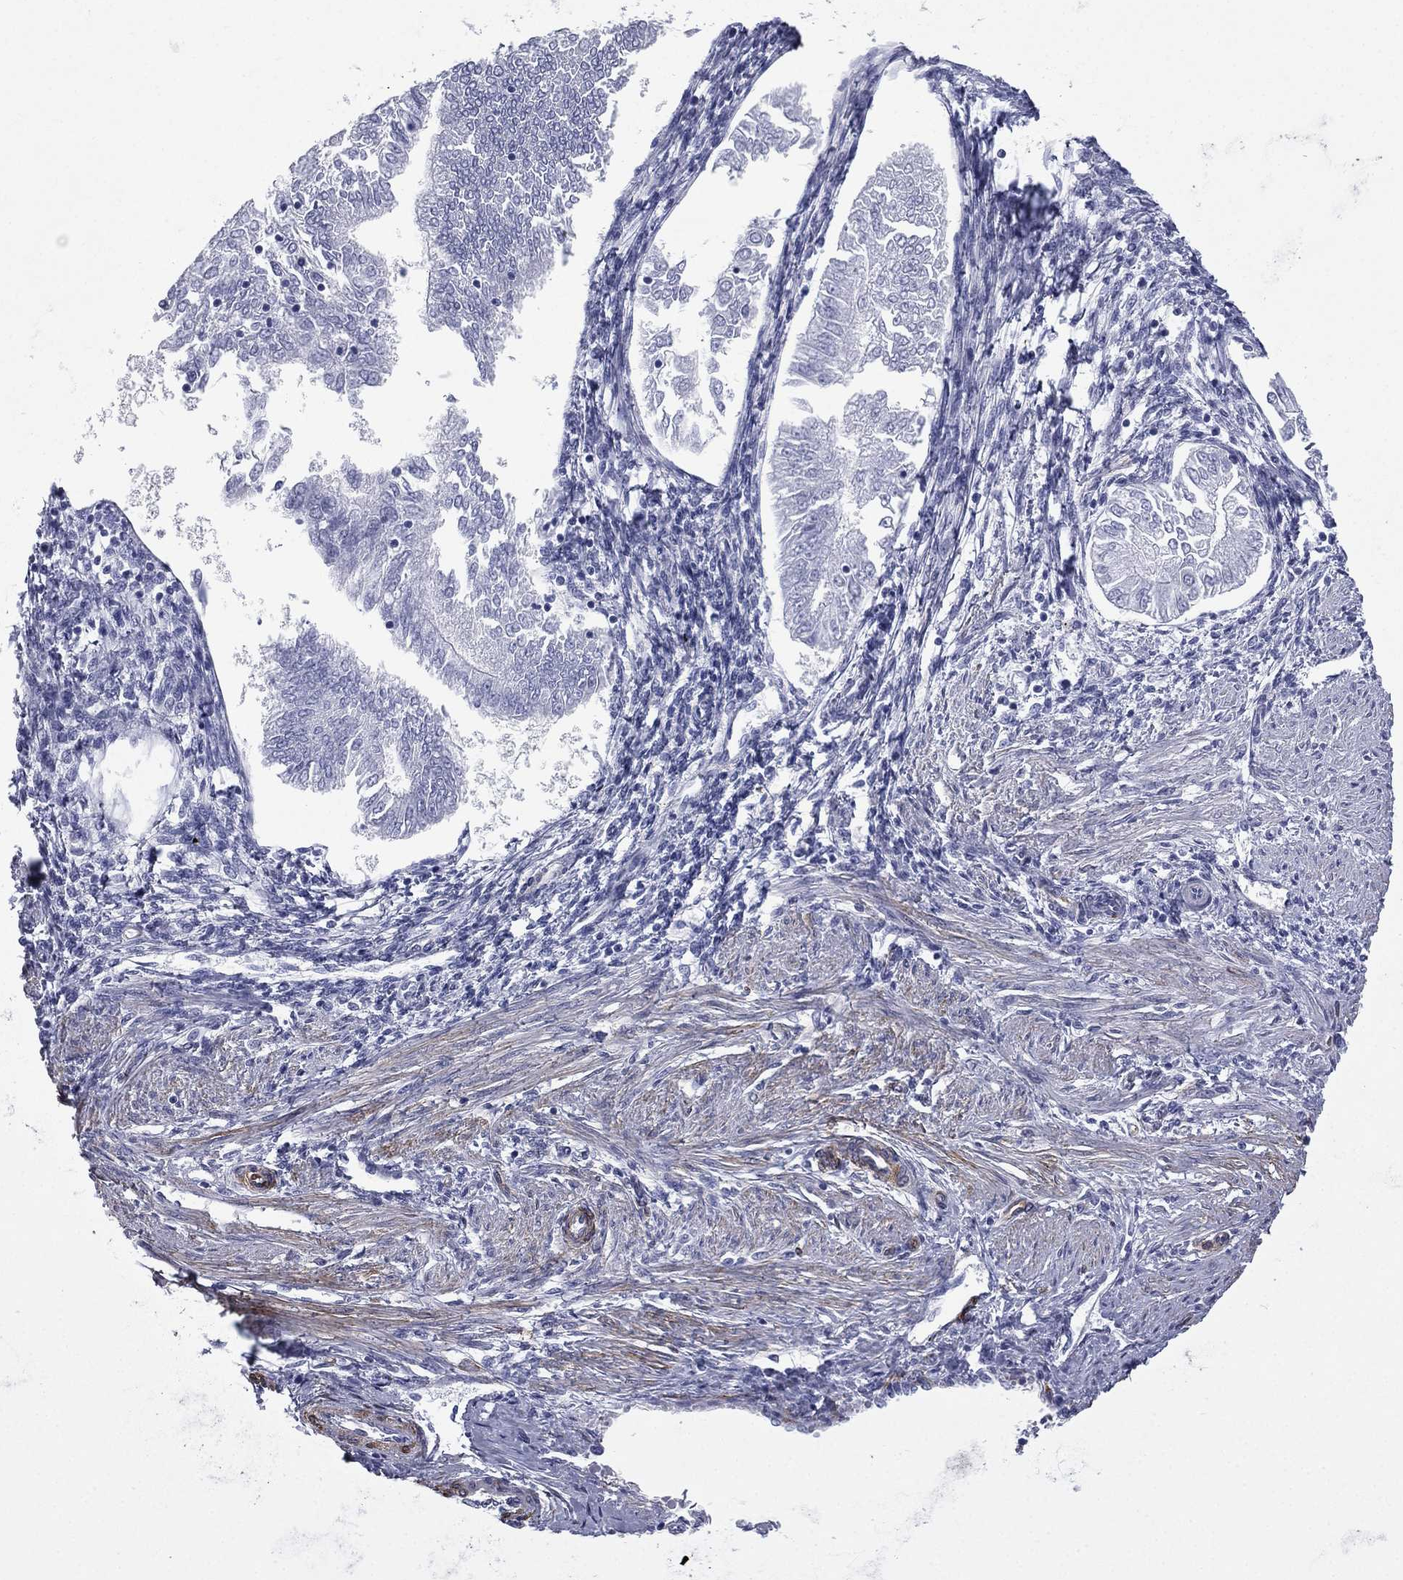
{"staining": {"intensity": "negative", "quantity": "none", "location": "none"}, "tissue": "endometrial cancer", "cell_type": "Tumor cells", "image_type": "cancer", "snomed": [{"axis": "morphology", "description": "Adenocarcinoma, NOS"}, {"axis": "topography", "description": "Endometrium"}], "caption": "Histopathology image shows no significant protein positivity in tumor cells of endometrial cancer (adenocarcinoma). (DAB (3,3'-diaminobenzidine) immunohistochemistry (IHC) with hematoxylin counter stain).", "gene": "CAVIN3", "patient": {"sex": "female", "age": 53}}